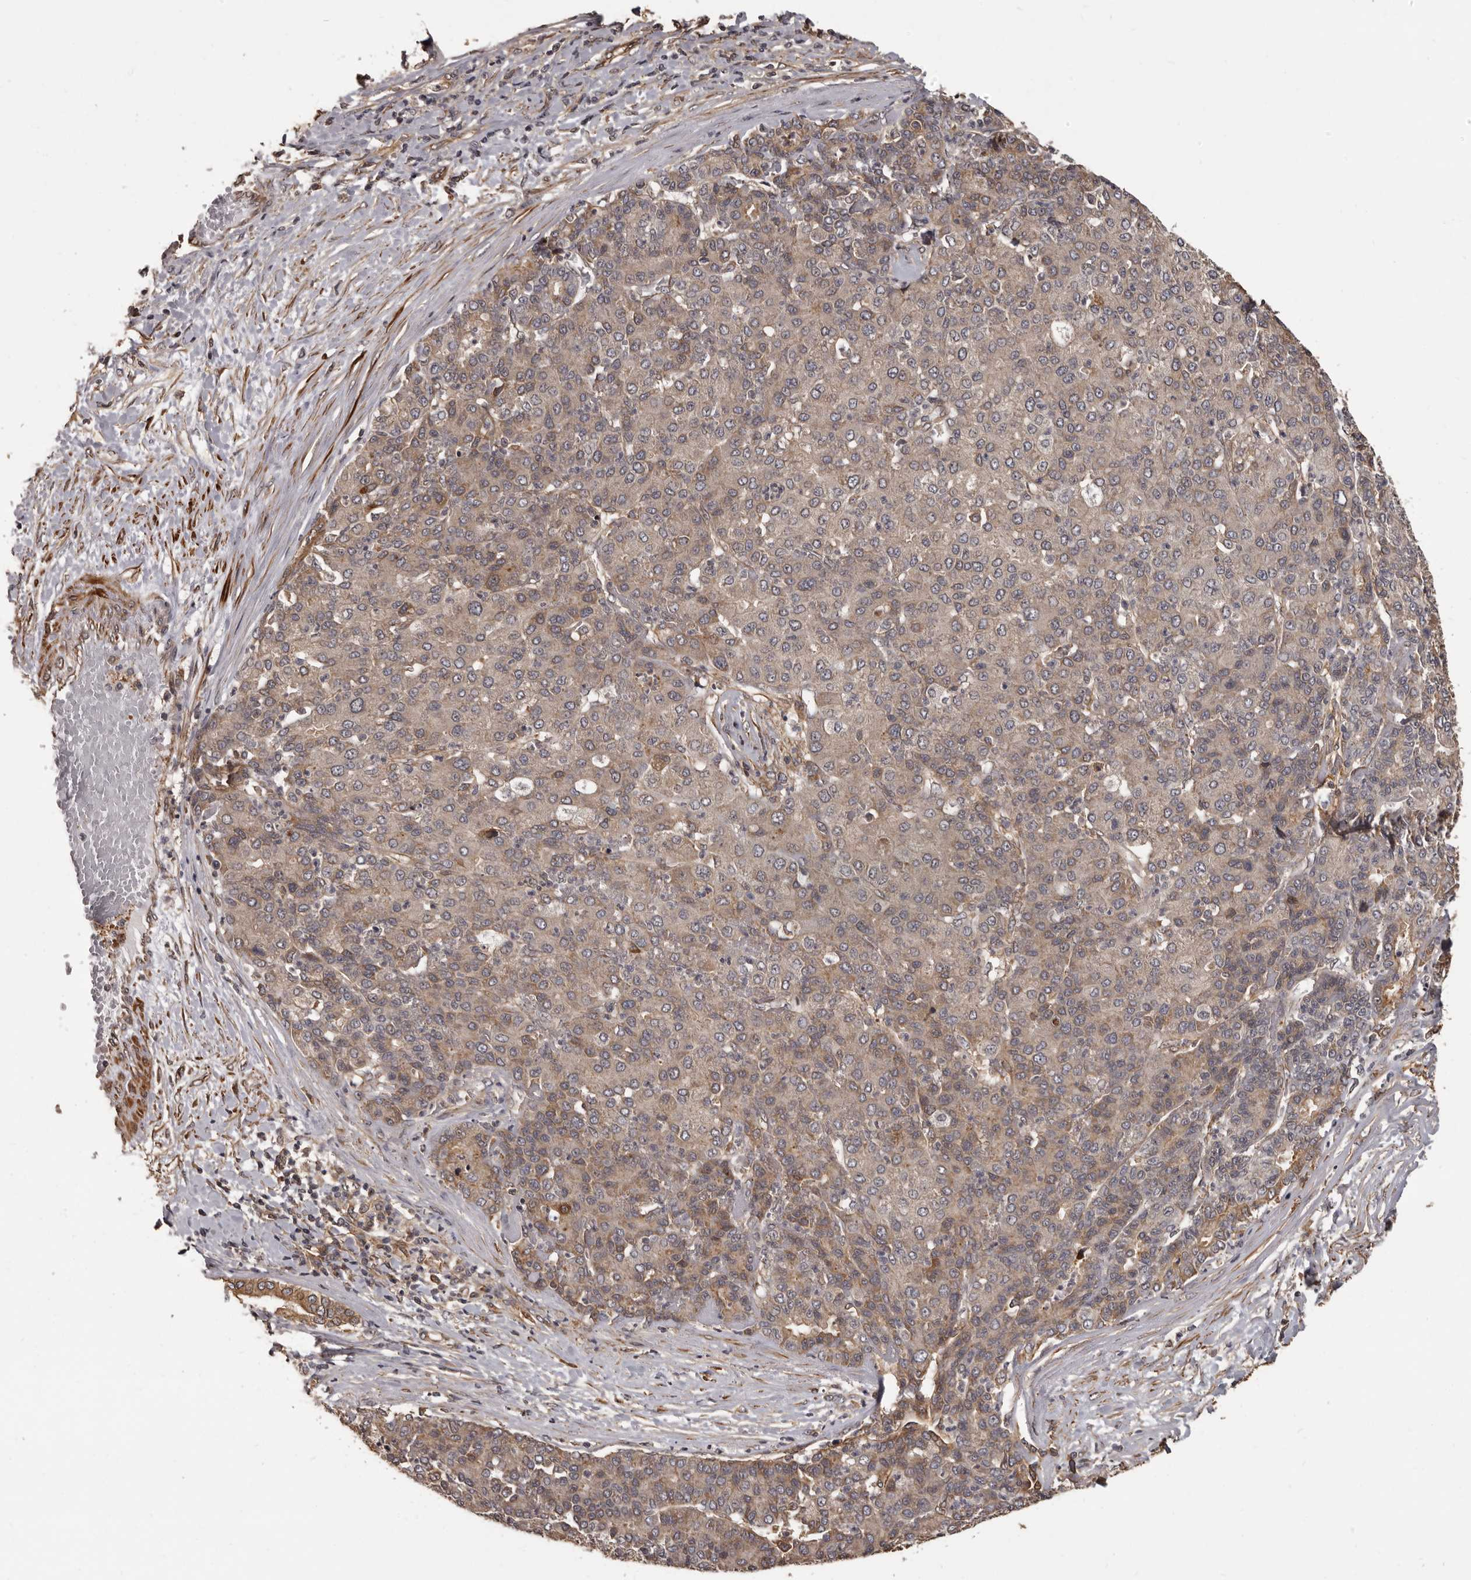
{"staining": {"intensity": "weak", "quantity": ">75%", "location": "cytoplasmic/membranous"}, "tissue": "liver cancer", "cell_type": "Tumor cells", "image_type": "cancer", "snomed": [{"axis": "morphology", "description": "Carcinoma, Hepatocellular, NOS"}, {"axis": "topography", "description": "Liver"}], "caption": "Protein expression analysis of liver cancer reveals weak cytoplasmic/membranous positivity in approximately >75% of tumor cells.", "gene": "SLITRK6", "patient": {"sex": "male", "age": 65}}